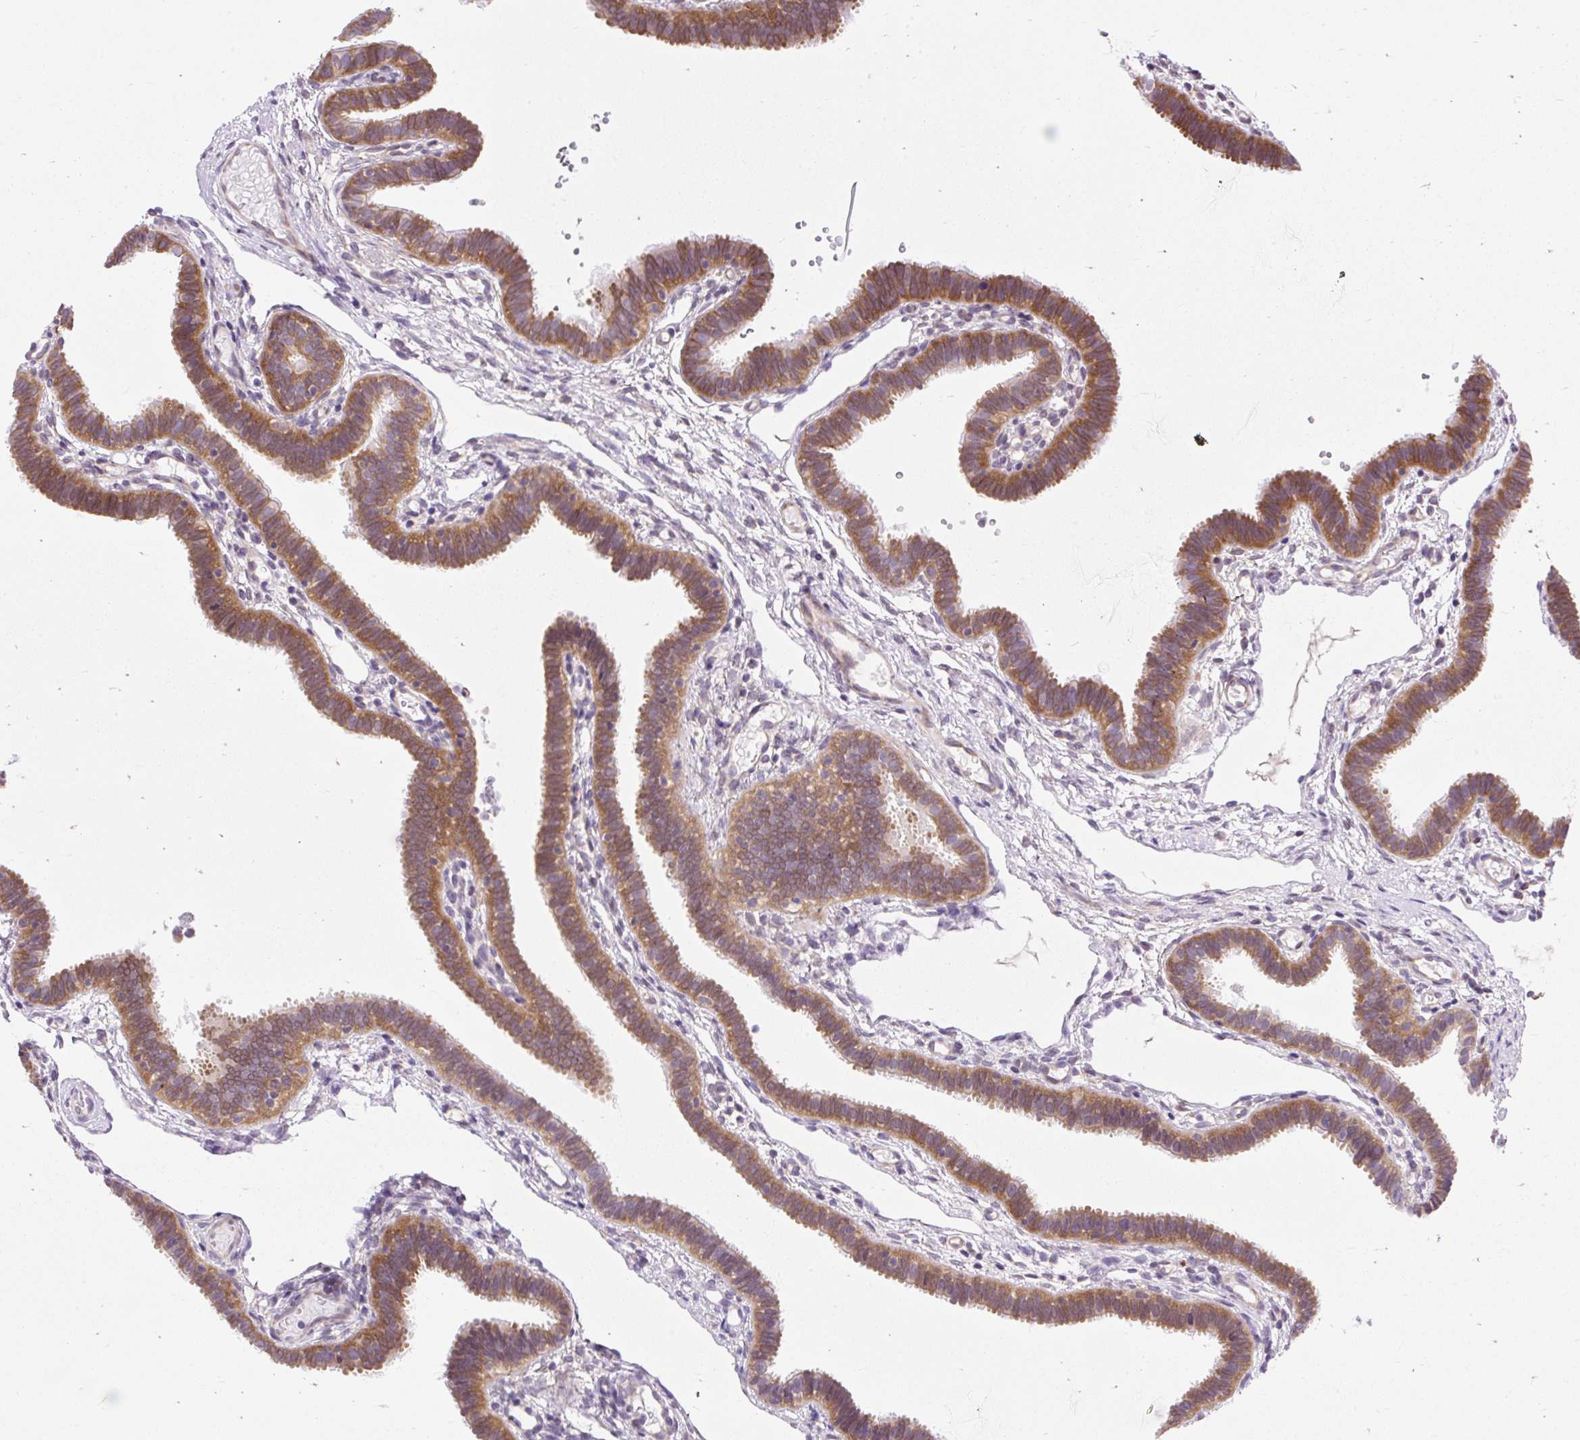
{"staining": {"intensity": "strong", "quantity": ">75%", "location": "cytoplasmic/membranous"}, "tissue": "fallopian tube", "cell_type": "Glandular cells", "image_type": "normal", "snomed": [{"axis": "morphology", "description": "Normal tissue, NOS"}, {"axis": "topography", "description": "Fallopian tube"}], "caption": "Immunohistochemistry (IHC) of benign fallopian tube demonstrates high levels of strong cytoplasmic/membranous positivity in about >75% of glandular cells.", "gene": "GPR45", "patient": {"sex": "female", "age": 37}}